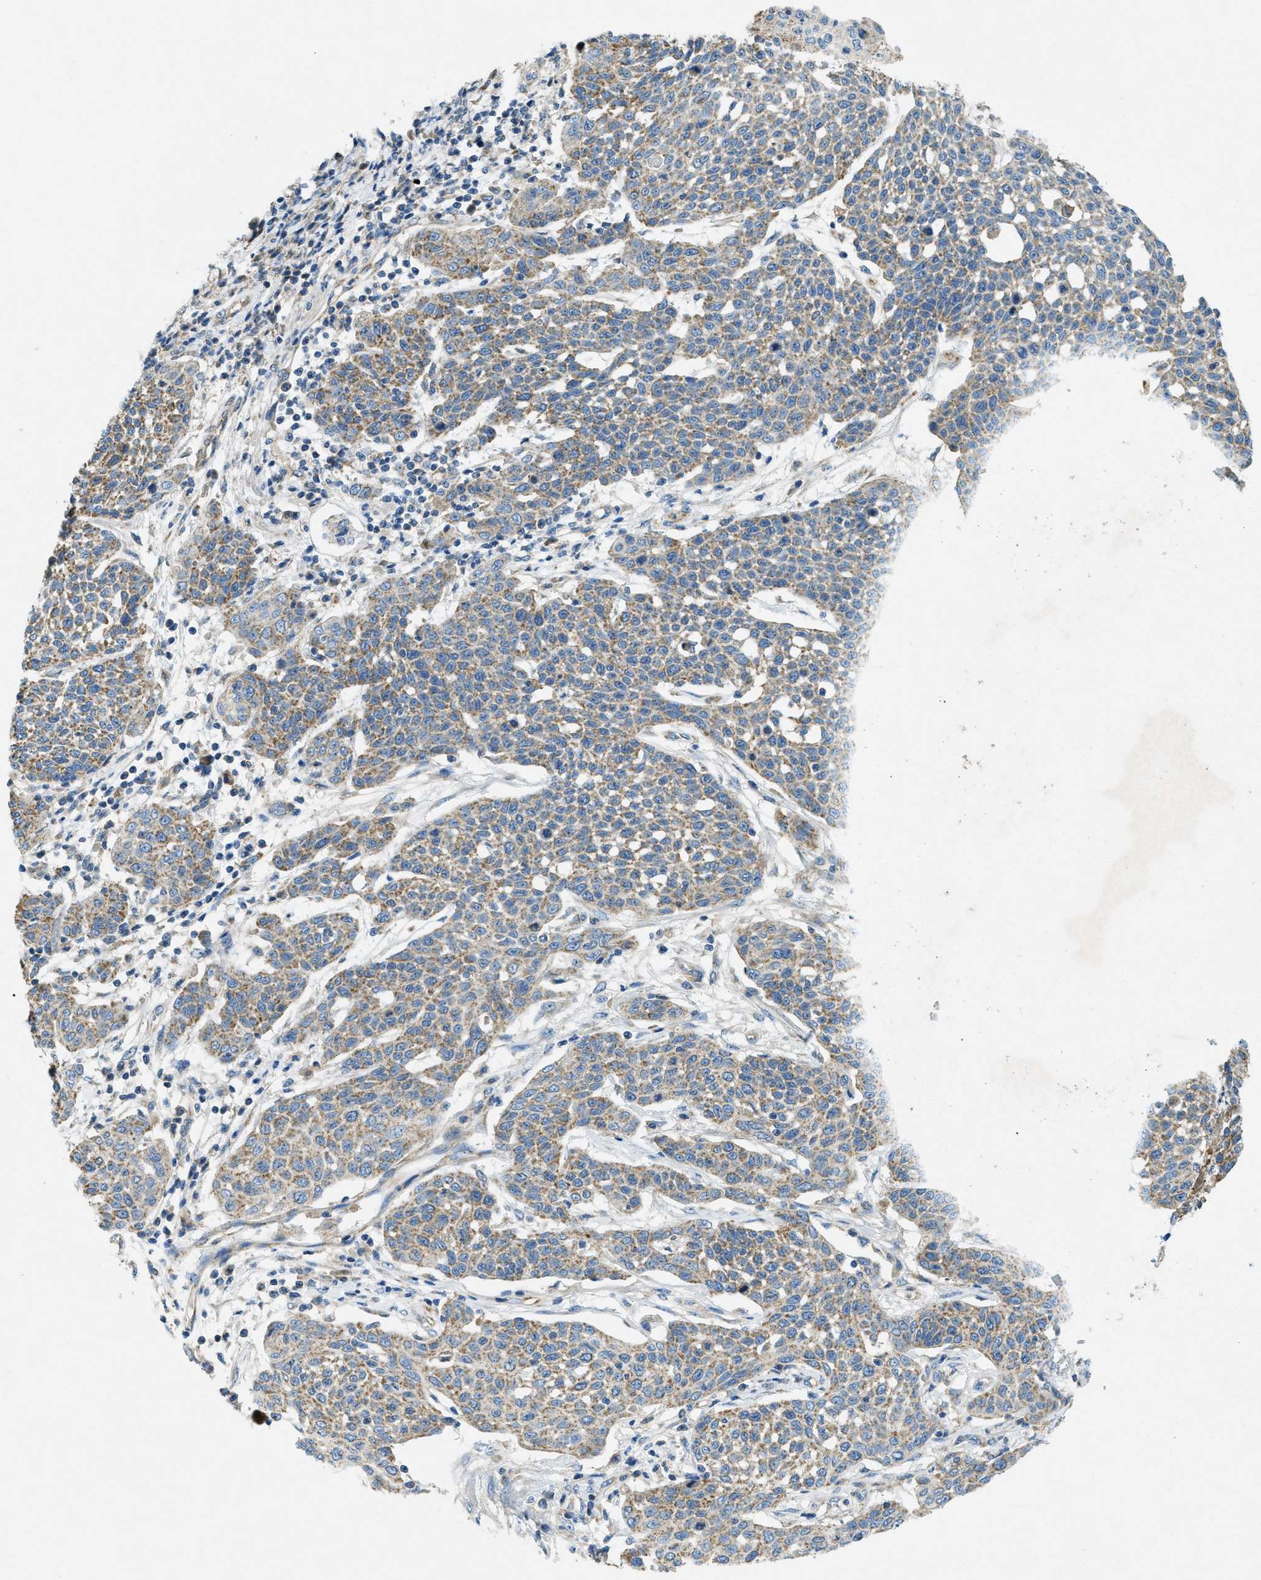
{"staining": {"intensity": "weak", "quantity": ">75%", "location": "cytoplasmic/membranous"}, "tissue": "cervical cancer", "cell_type": "Tumor cells", "image_type": "cancer", "snomed": [{"axis": "morphology", "description": "Squamous cell carcinoma, NOS"}, {"axis": "topography", "description": "Cervix"}], "caption": "A photomicrograph of squamous cell carcinoma (cervical) stained for a protein shows weak cytoplasmic/membranous brown staining in tumor cells.", "gene": "CYGB", "patient": {"sex": "female", "age": 34}}